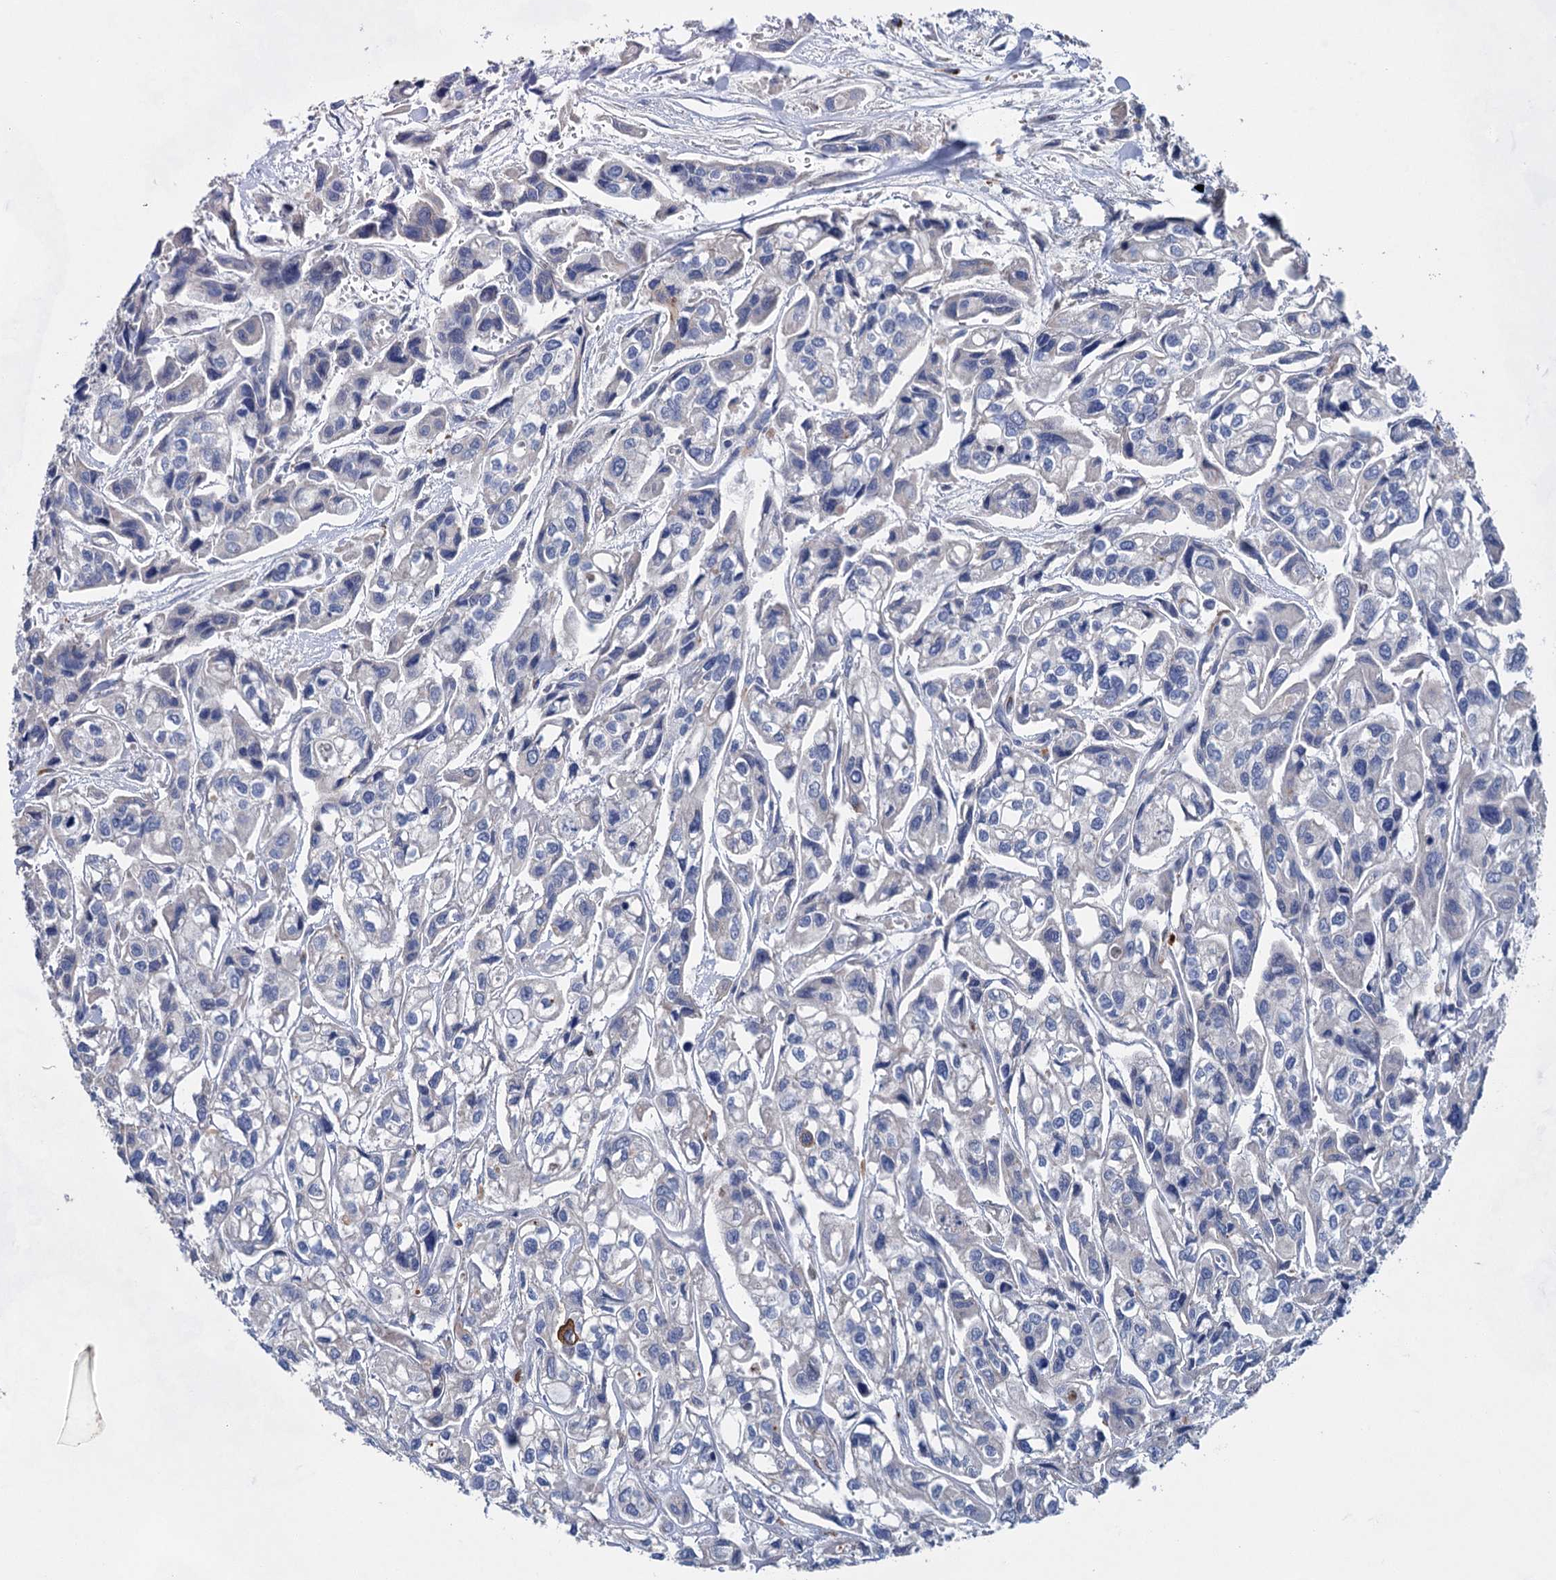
{"staining": {"intensity": "negative", "quantity": "none", "location": "none"}, "tissue": "urothelial cancer", "cell_type": "Tumor cells", "image_type": "cancer", "snomed": [{"axis": "morphology", "description": "Urothelial carcinoma, High grade"}, {"axis": "topography", "description": "Urinary bladder"}], "caption": "The IHC histopathology image has no significant positivity in tumor cells of urothelial carcinoma (high-grade) tissue.", "gene": "GPR155", "patient": {"sex": "male", "age": 67}}